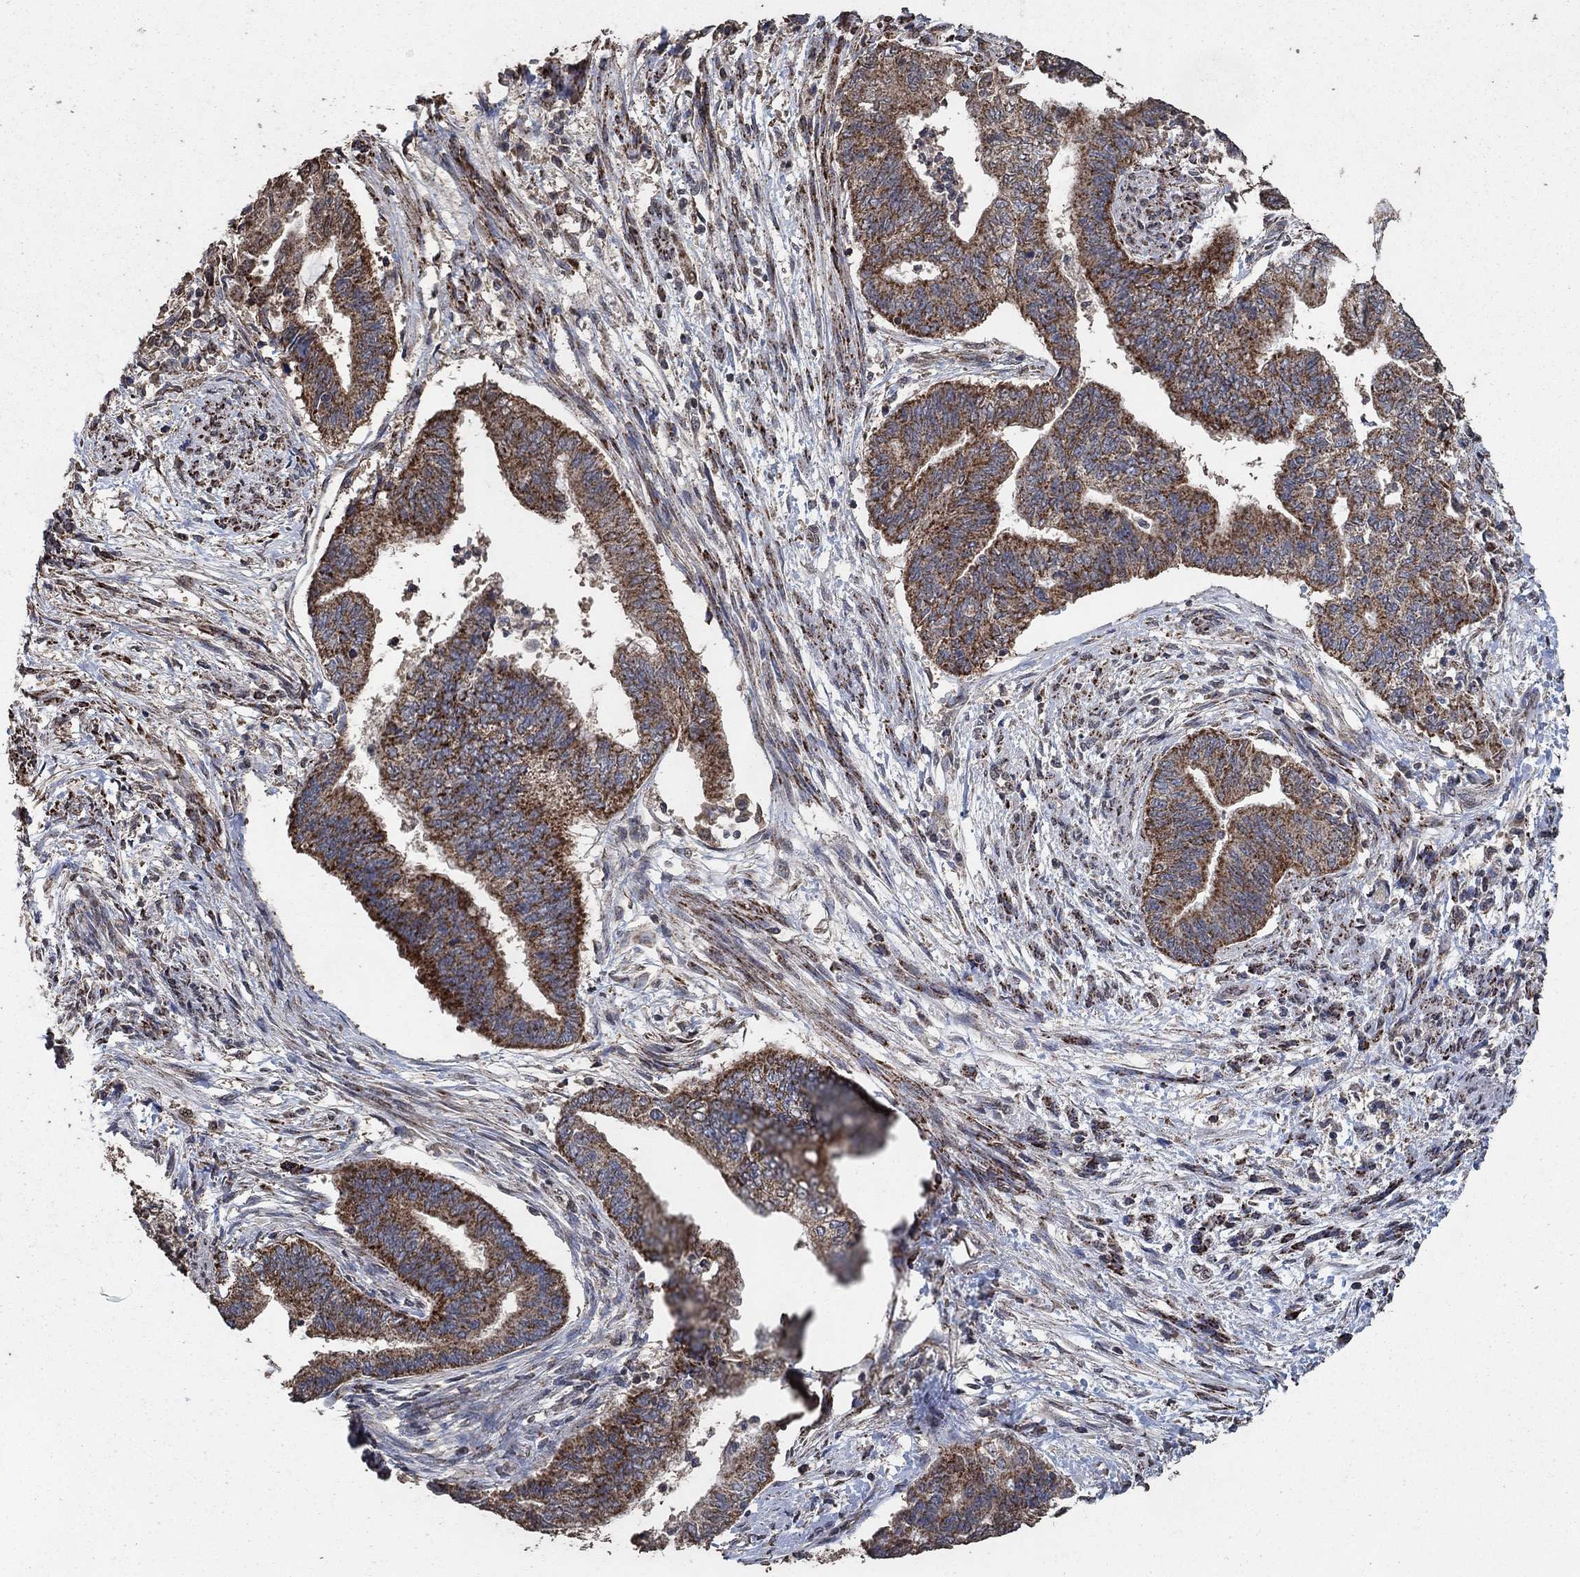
{"staining": {"intensity": "strong", "quantity": "25%-75%", "location": "cytoplasmic/membranous"}, "tissue": "endometrial cancer", "cell_type": "Tumor cells", "image_type": "cancer", "snomed": [{"axis": "morphology", "description": "Adenocarcinoma, NOS"}, {"axis": "topography", "description": "Endometrium"}], "caption": "Protein analysis of endometrial cancer (adenocarcinoma) tissue shows strong cytoplasmic/membranous positivity in approximately 25%-75% of tumor cells.", "gene": "MRPS24", "patient": {"sex": "female", "age": 65}}